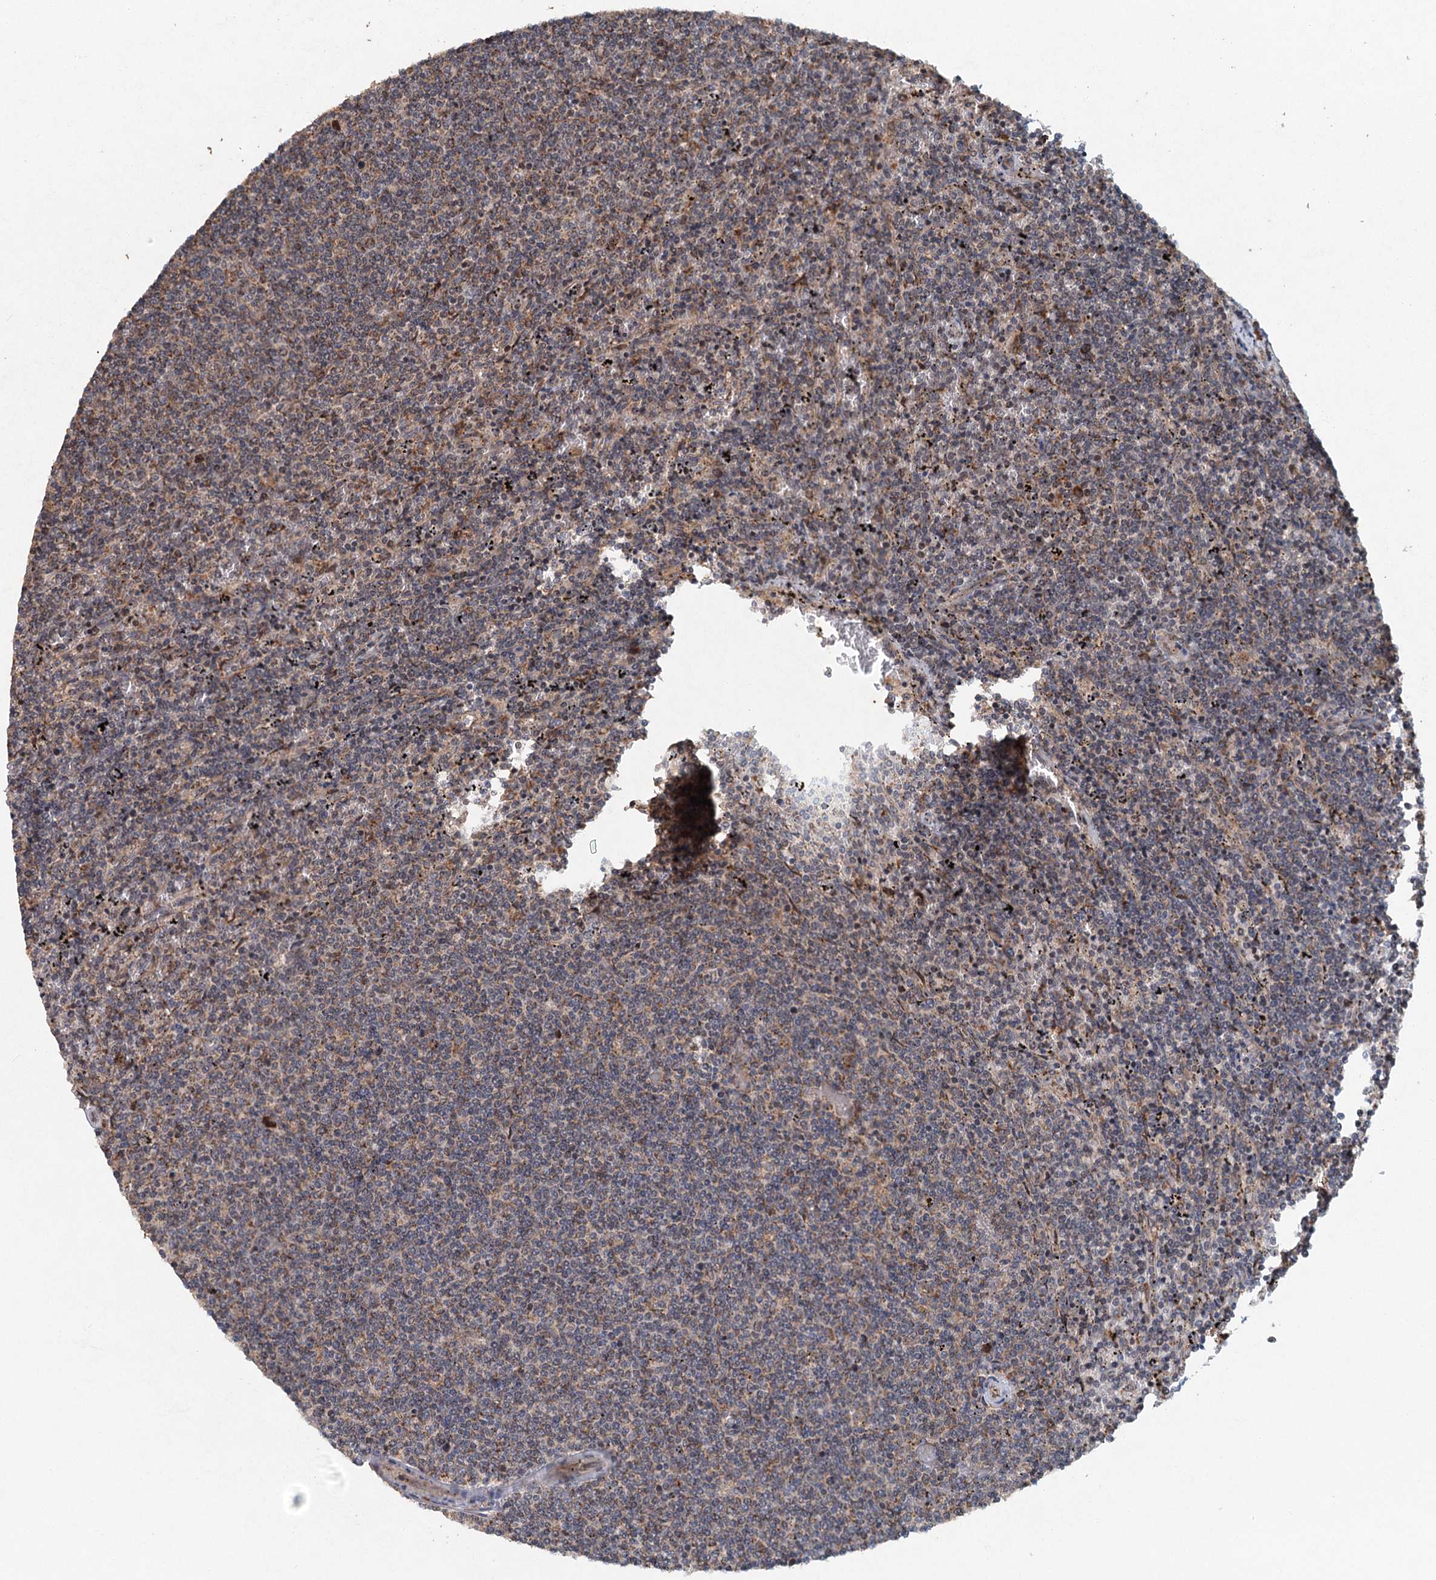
{"staining": {"intensity": "weak", "quantity": "25%-75%", "location": "cytoplasmic/membranous"}, "tissue": "lymphoma", "cell_type": "Tumor cells", "image_type": "cancer", "snomed": [{"axis": "morphology", "description": "Malignant lymphoma, non-Hodgkin's type, Low grade"}, {"axis": "topography", "description": "Spleen"}], "caption": "A high-resolution micrograph shows IHC staining of malignant lymphoma, non-Hodgkin's type (low-grade), which displays weak cytoplasmic/membranous positivity in about 25%-75% of tumor cells.", "gene": "SRPX2", "patient": {"sex": "female", "age": 50}}